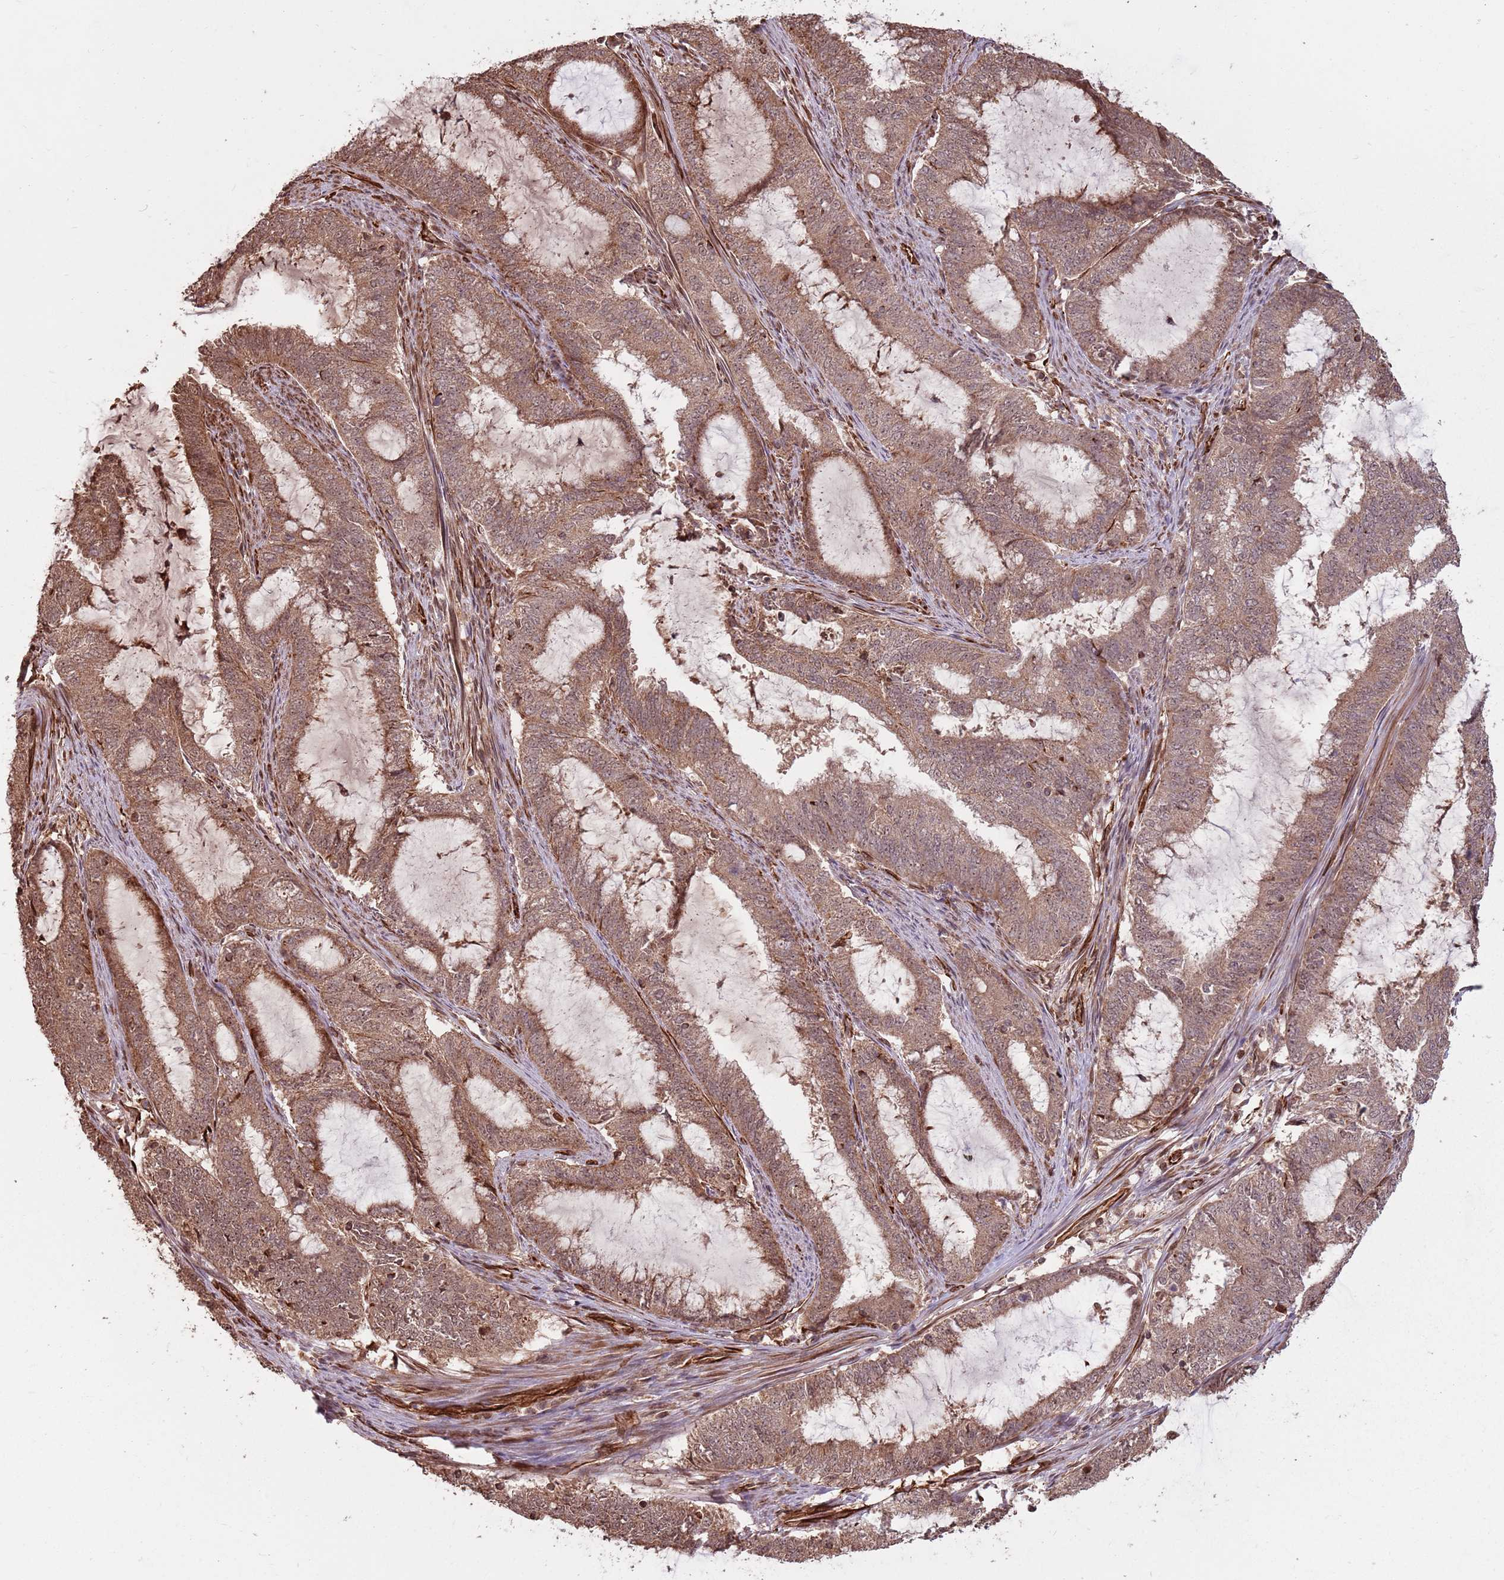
{"staining": {"intensity": "moderate", "quantity": ">75%", "location": "cytoplasmic/membranous,nuclear"}, "tissue": "endometrial cancer", "cell_type": "Tumor cells", "image_type": "cancer", "snomed": [{"axis": "morphology", "description": "Adenocarcinoma, NOS"}, {"axis": "topography", "description": "Endometrium"}], "caption": "High-magnification brightfield microscopy of adenocarcinoma (endometrial) stained with DAB (3,3'-diaminobenzidine) (brown) and counterstained with hematoxylin (blue). tumor cells exhibit moderate cytoplasmic/membranous and nuclear expression is seen in about>75% of cells.", "gene": "ADAMTS3", "patient": {"sex": "female", "age": 51}}